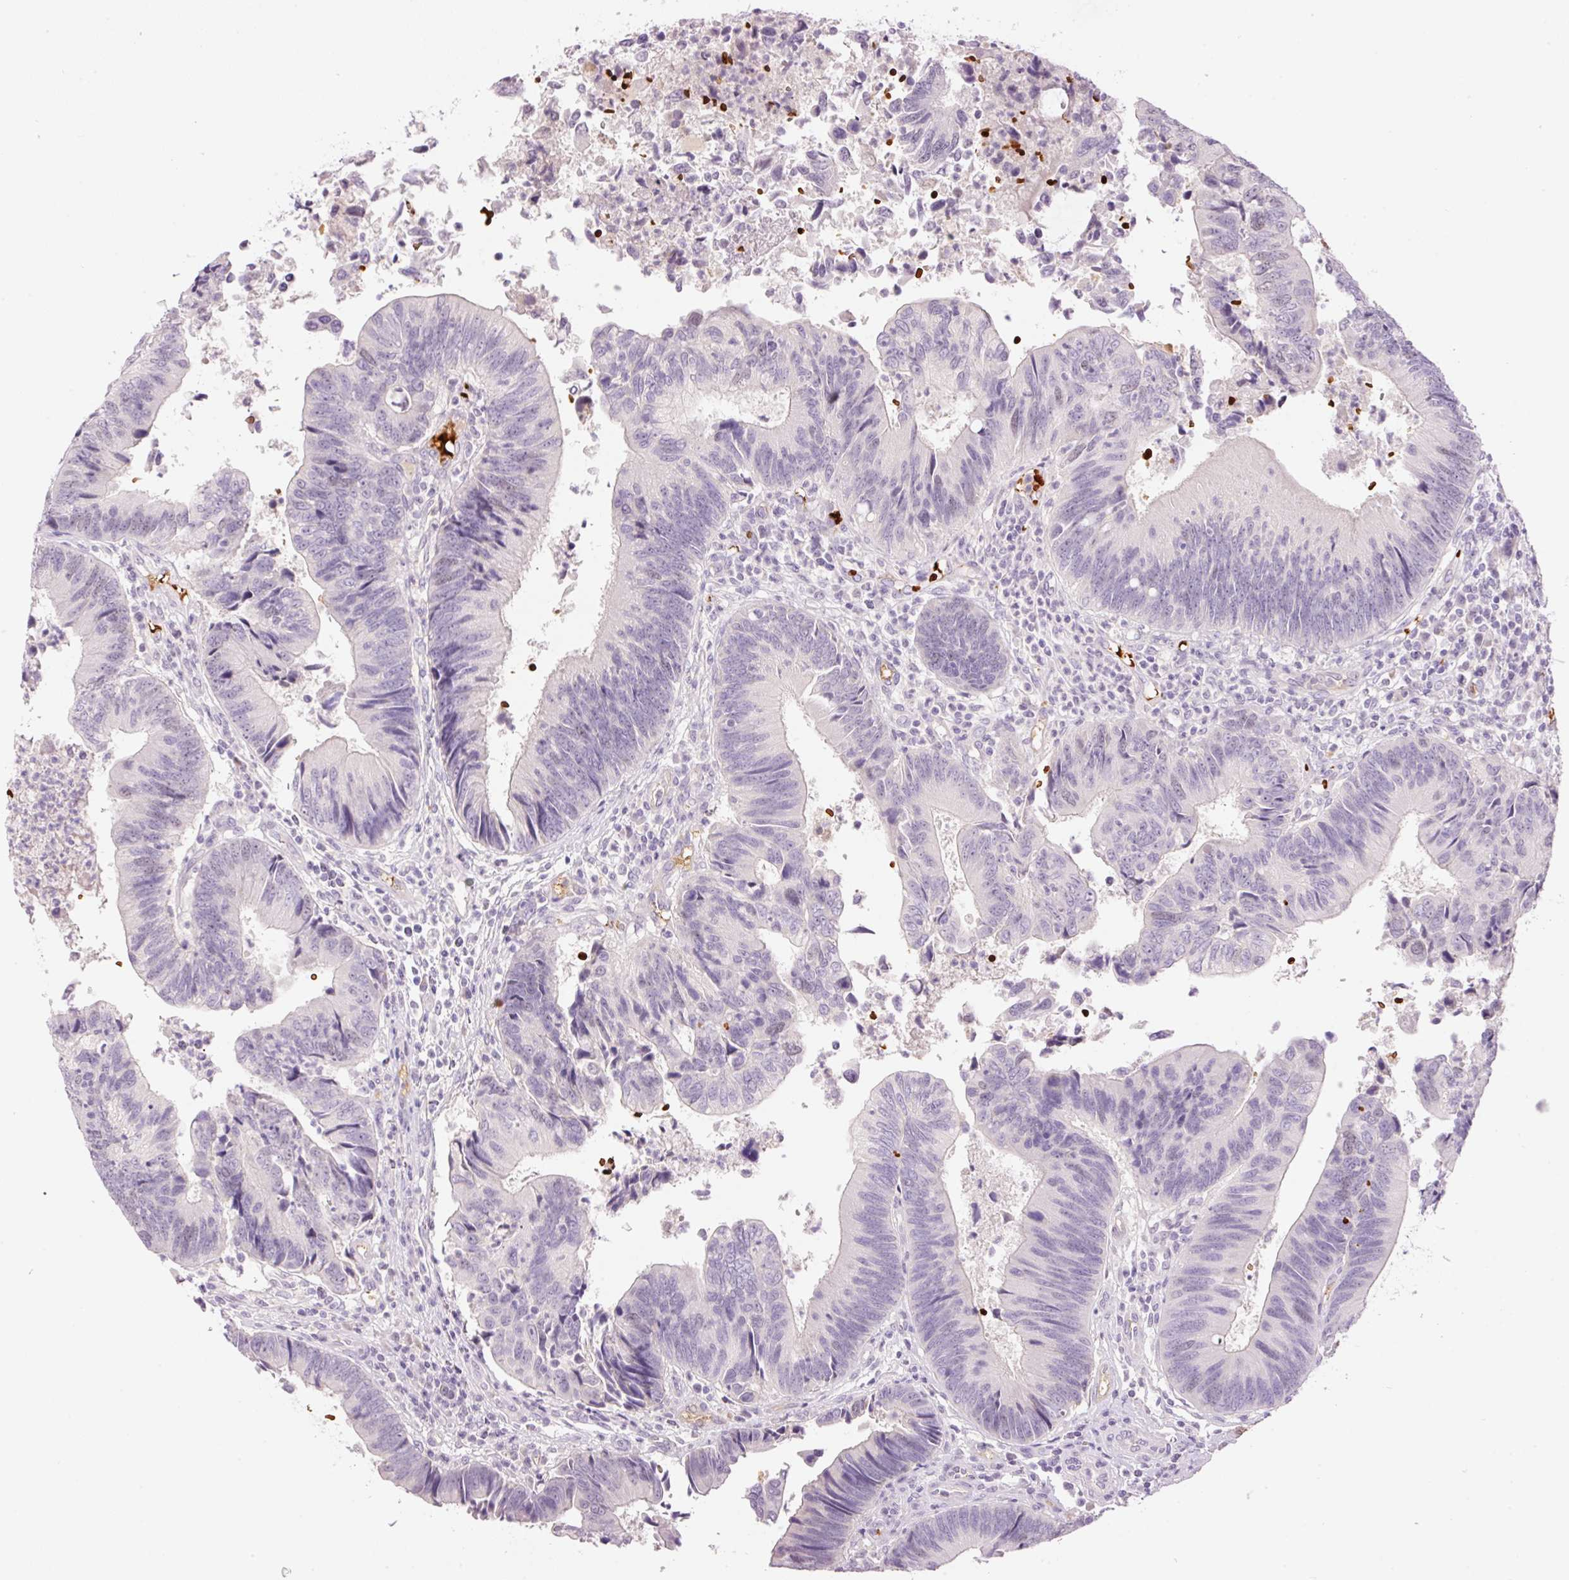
{"staining": {"intensity": "negative", "quantity": "none", "location": "none"}, "tissue": "colorectal cancer", "cell_type": "Tumor cells", "image_type": "cancer", "snomed": [{"axis": "morphology", "description": "Adenocarcinoma, NOS"}, {"axis": "topography", "description": "Colon"}], "caption": "Immunohistochemistry (IHC) image of human adenocarcinoma (colorectal) stained for a protein (brown), which reveals no expression in tumor cells. The staining was performed using DAB to visualize the protein expression in brown, while the nuclei were stained in blue with hematoxylin (Magnification: 20x).", "gene": "LY6G6D", "patient": {"sex": "female", "age": 67}}